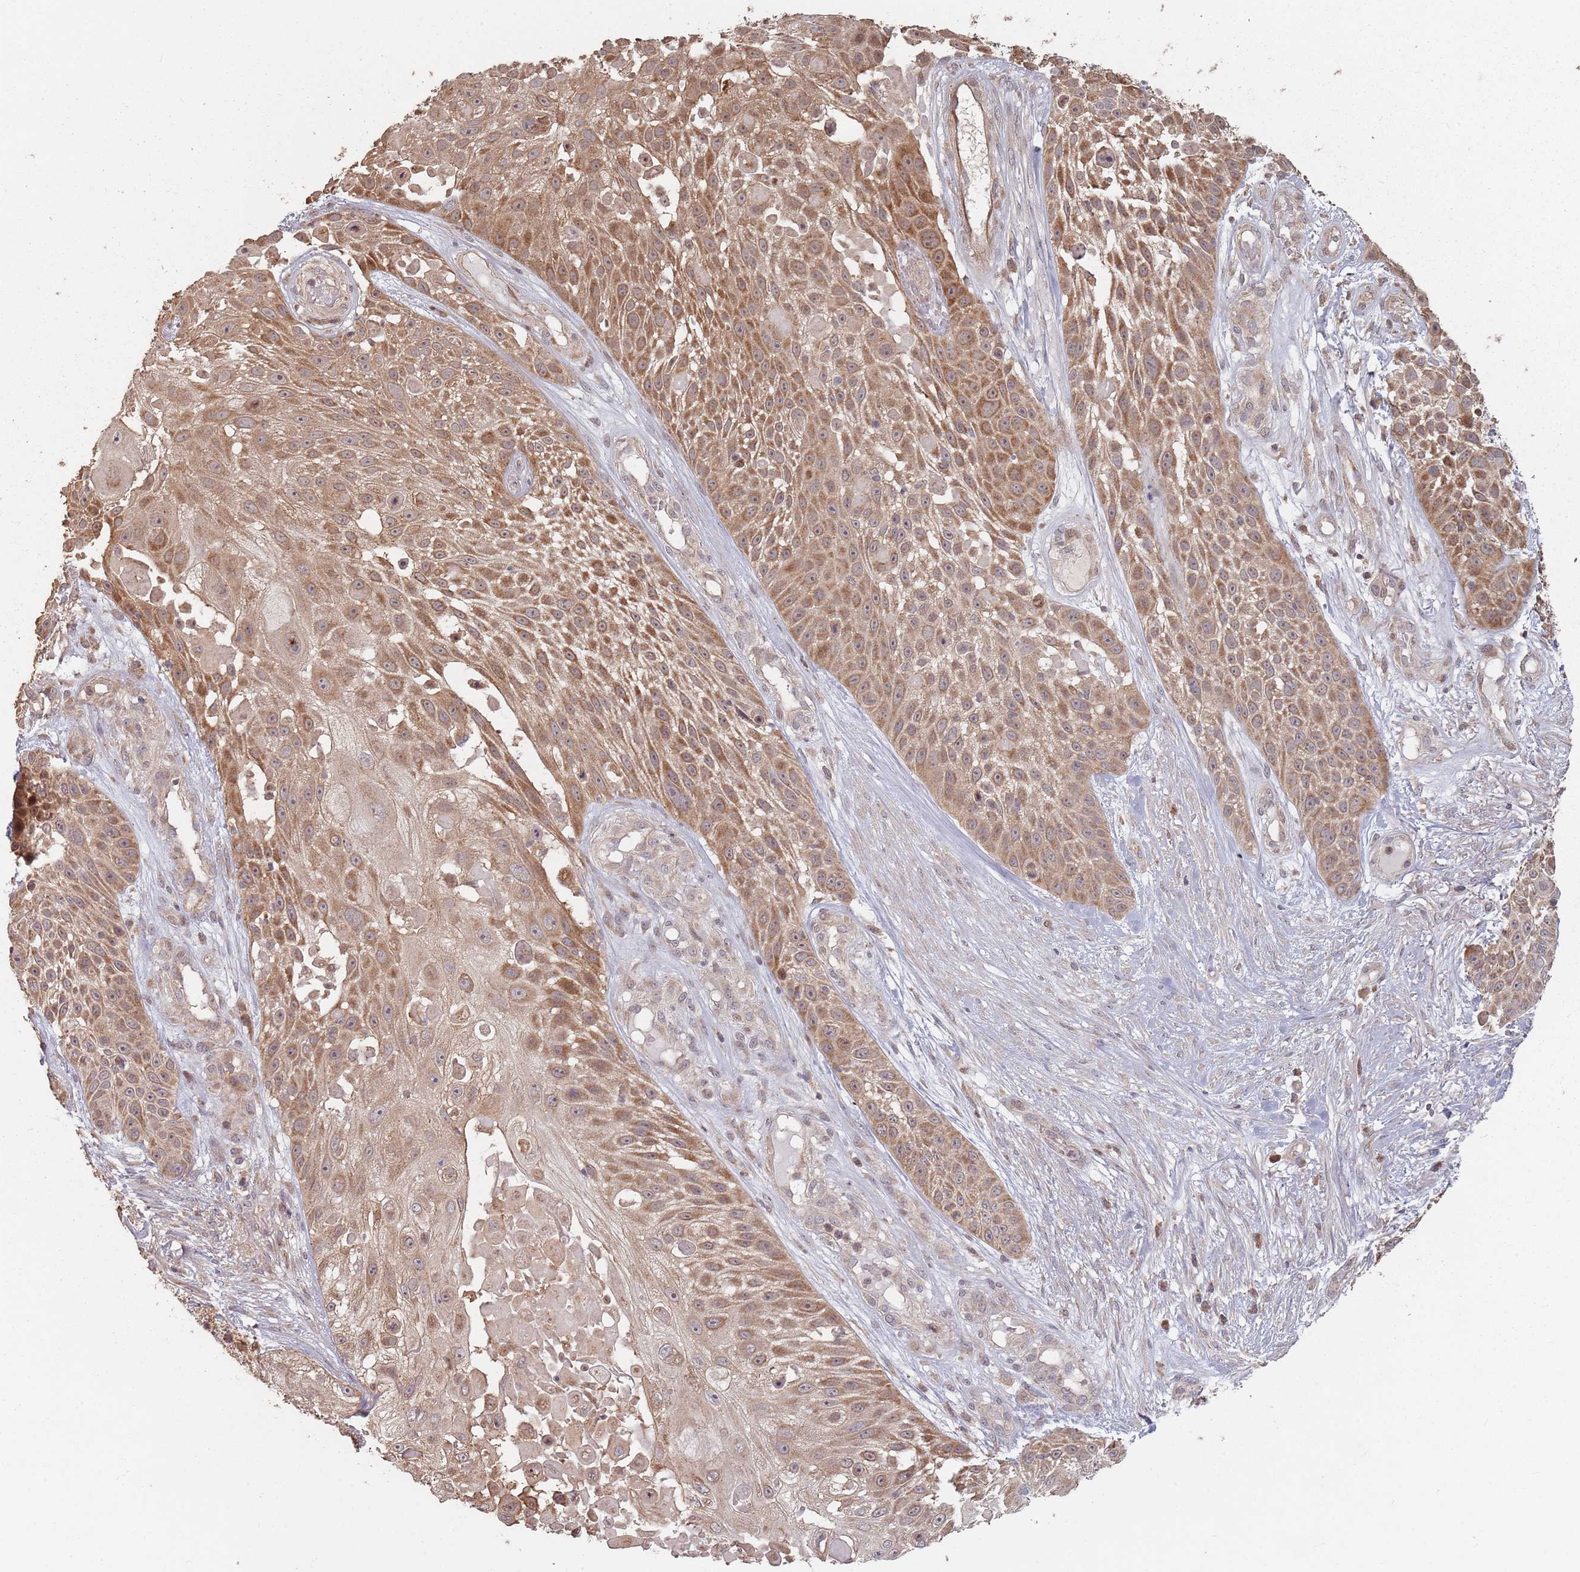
{"staining": {"intensity": "moderate", "quantity": ">75%", "location": "cytoplasmic/membranous"}, "tissue": "skin cancer", "cell_type": "Tumor cells", "image_type": "cancer", "snomed": [{"axis": "morphology", "description": "Squamous cell carcinoma, NOS"}, {"axis": "topography", "description": "Skin"}], "caption": "High-magnification brightfield microscopy of skin cancer (squamous cell carcinoma) stained with DAB (brown) and counterstained with hematoxylin (blue). tumor cells exhibit moderate cytoplasmic/membranous positivity is identified in approximately>75% of cells.", "gene": "VPS52", "patient": {"sex": "female", "age": 86}}